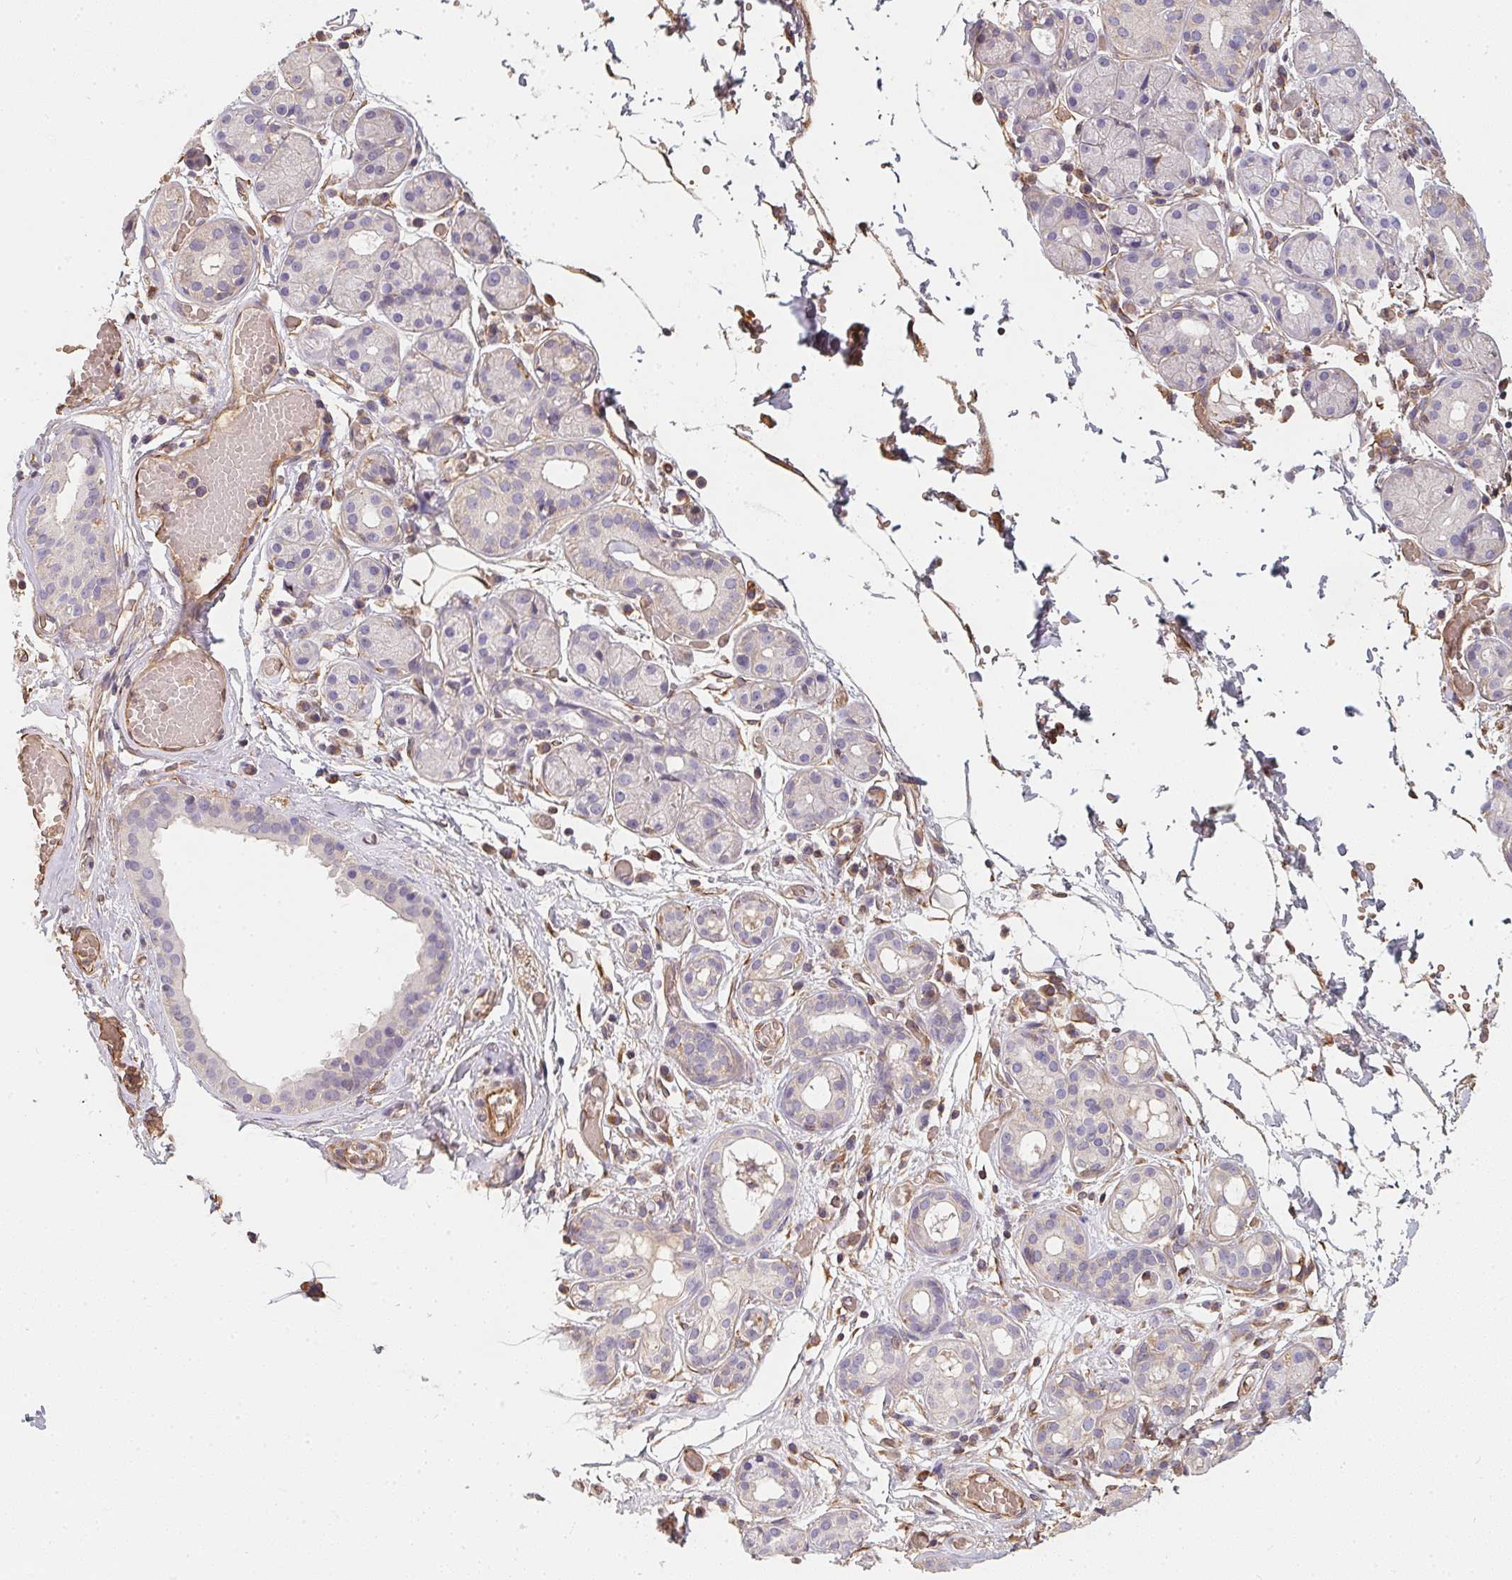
{"staining": {"intensity": "negative", "quantity": "none", "location": "none"}, "tissue": "salivary gland", "cell_type": "Glandular cells", "image_type": "normal", "snomed": [{"axis": "morphology", "description": "Normal tissue, NOS"}, {"axis": "topography", "description": "Salivary gland"}, {"axis": "topography", "description": "Peripheral nerve tissue"}], "caption": "Photomicrograph shows no protein positivity in glandular cells of benign salivary gland.", "gene": "TBKBP1", "patient": {"sex": "male", "age": 71}}